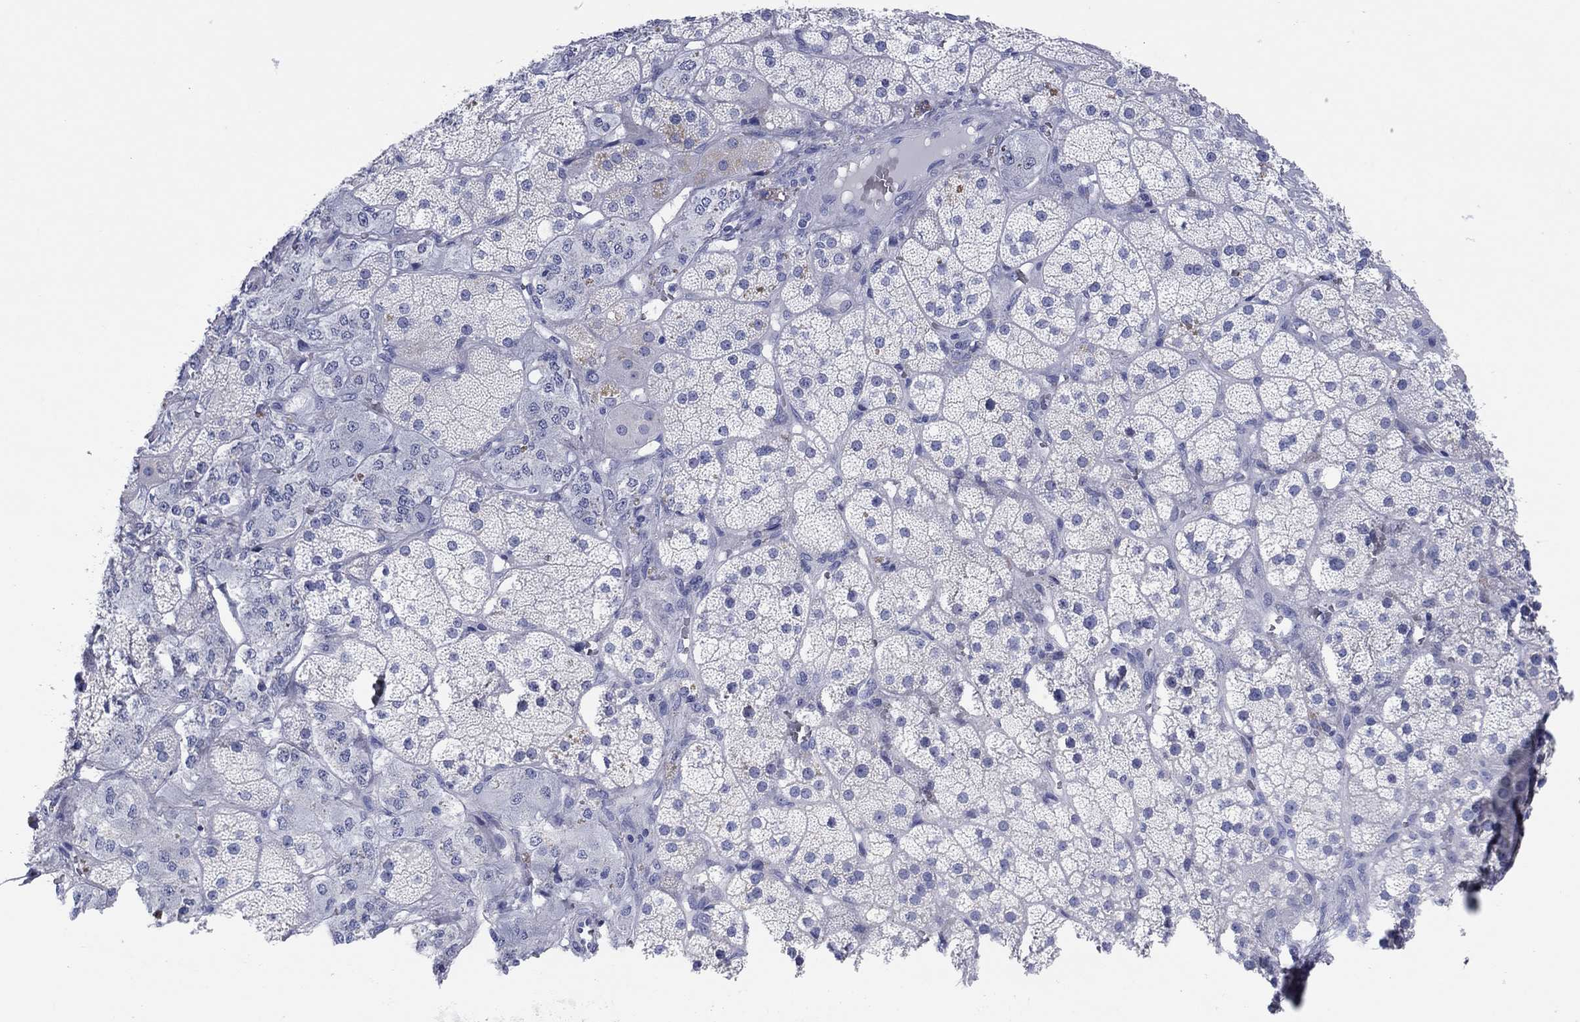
{"staining": {"intensity": "negative", "quantity": "none", "location": "none"}, "tissue": "adrenal gland", "cell_type": "Glandular cells", "image_type": "normal", "snomed": [{"axis": "morphology", "description": "Normal tissue, NOS"}, {"axis": "topography", "description": "Adrenal gland"}], "caption": "Normal adrenal gland was stained to show a protein in brown. There is no significant expression in glandular cells. (Stains: DAB (3,3'-diaminobenzidine) IHC with hematoxylin counter stain, Microscopy: brightfield microscopy at high magnification).", "gene": "ERICH3", "patient": {"sex": "male", "age": 57}}